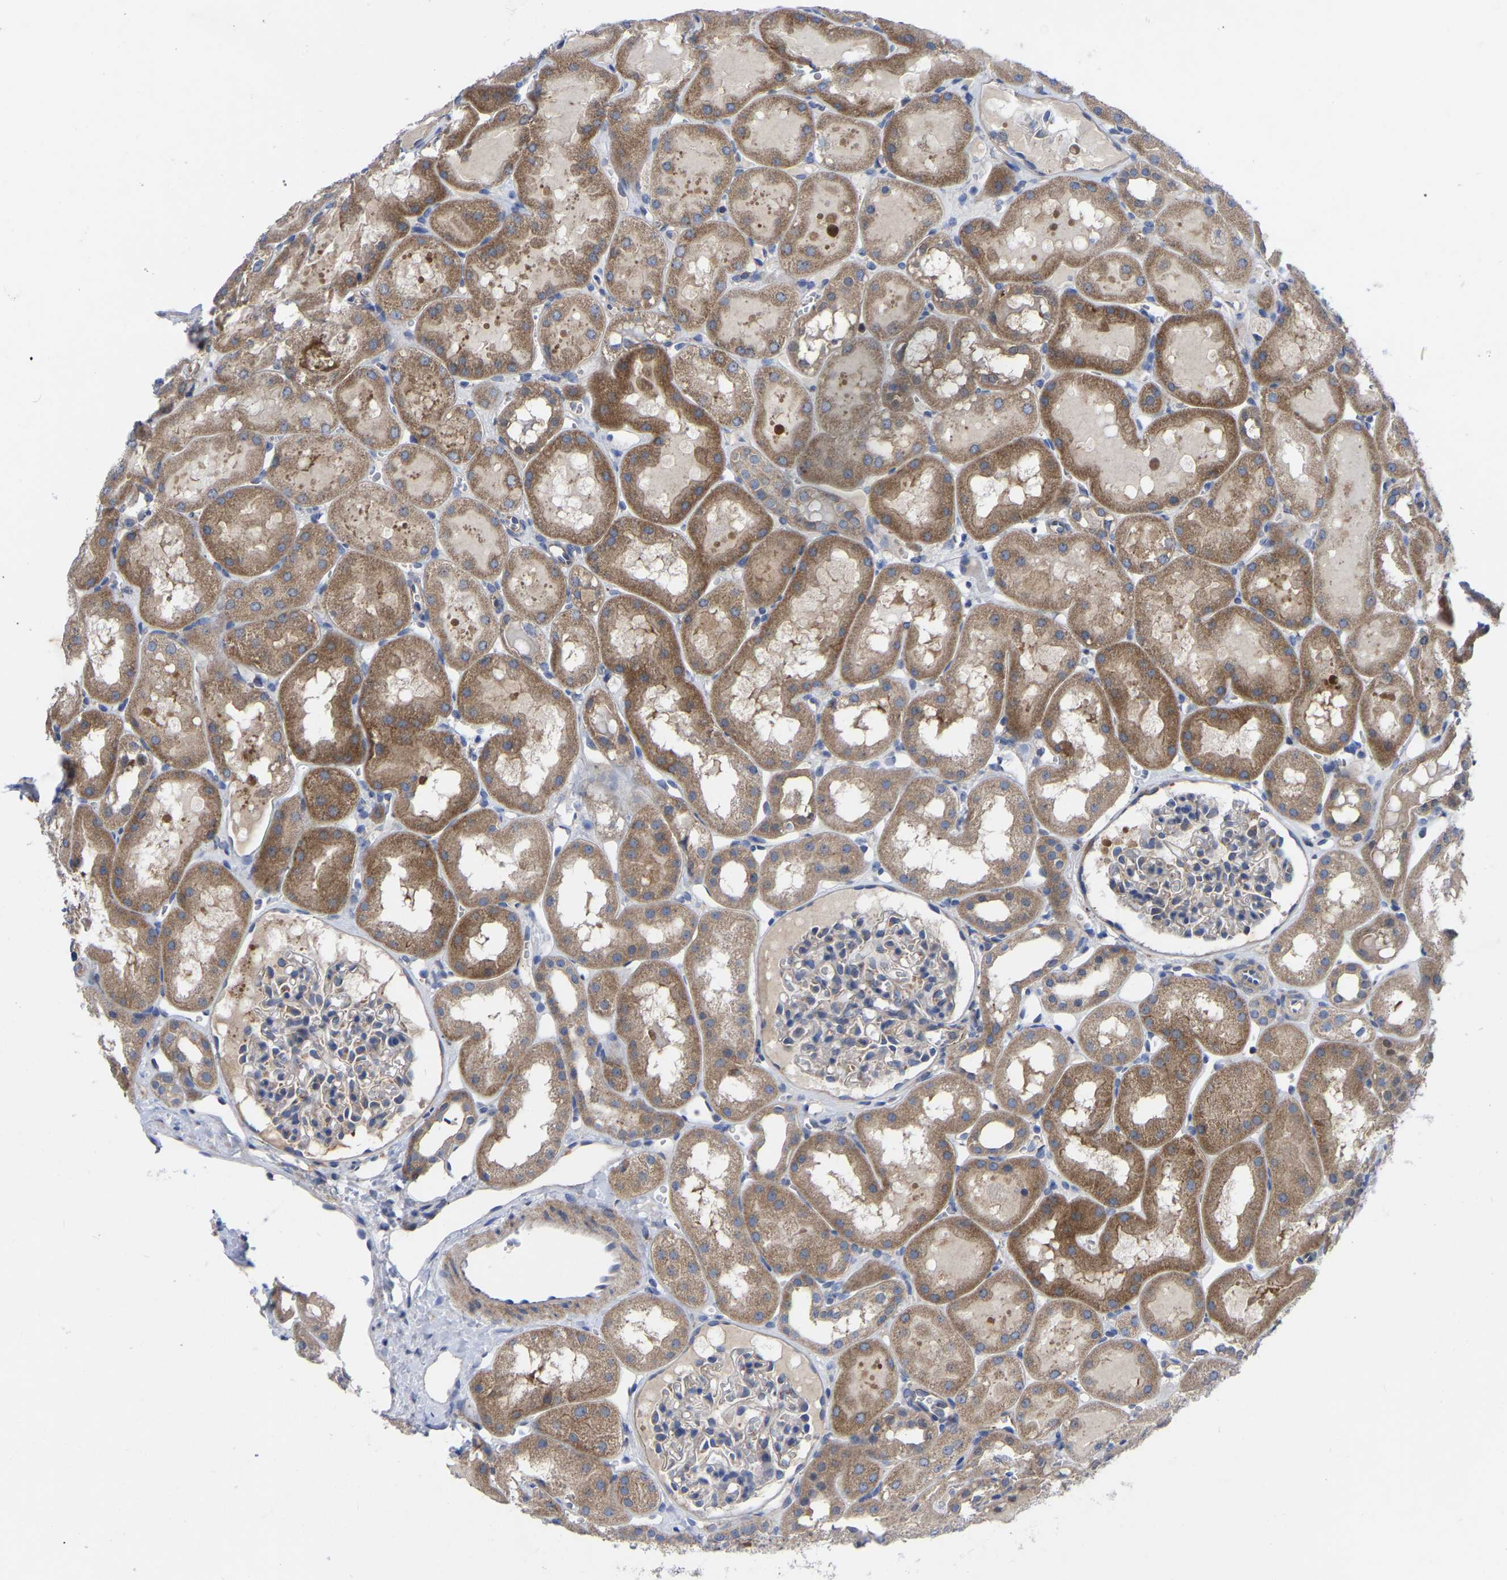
{"staining": {"intensity": "weak", "quantity": "<25%", "location": "cytoplasmic/membranous"}, "tissue": "kidney", "cell_type": "Cells in glomeruli", "image_type": "normal", "snomed": [{"axis": "morphology", "description": "Normal tissue, NOS"}, {"axis": "topography", "description": "Kidney"}, {"axis": "topography", "description": "Urinary bladder"}], "caption": "IHC image of benign kidney: kidney stained with DAB (3,3'-diaminobenzidine) reveals no significant protein positivity in cells in glomeruli. (DAB IHC visualized using brightfield microscopy, high magnification).", "gene": "TCP1", "patient": {"sex": "male", "age": 16}}